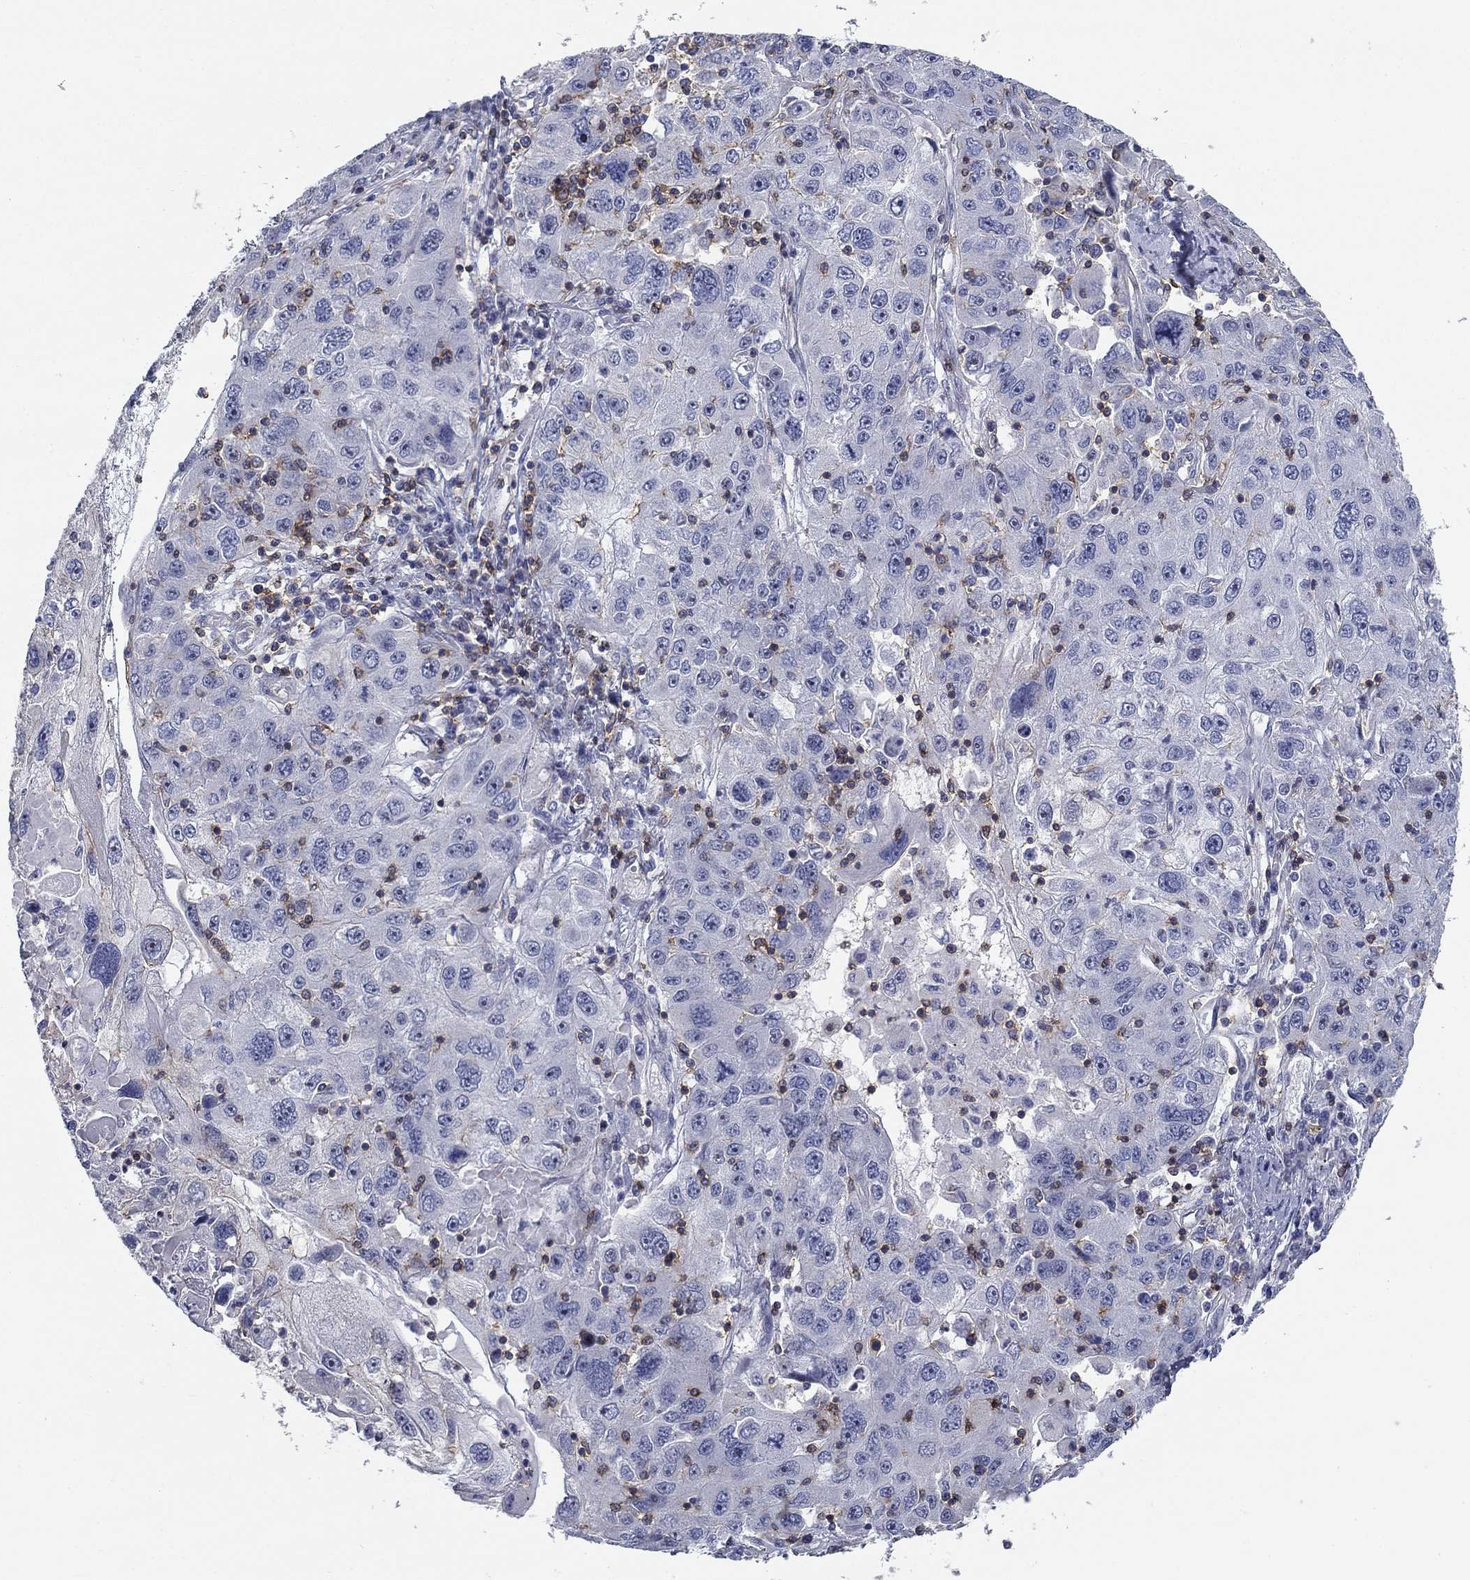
{"staining": {"intensity": "negative", "quantity": "none", "location": "none"}, "tissue": "stomach cancer", "cell_type": "Tumor cells", "image_type": "cancer", "snomed": [{"axis": "morphology", "description": "Adenocarcinoma, NOS"}, {"axis": "topography", "description": "Stomach"}], "caption": "High magnification brightfield microscopy of adenocarcinoma (stomach) stained with DAB (brown) and counterstained with hematoxylin (blue): tumor cells show no significant positivity.", "gene": "SIT1", "patient": {"sex": "male", "age": 56}}